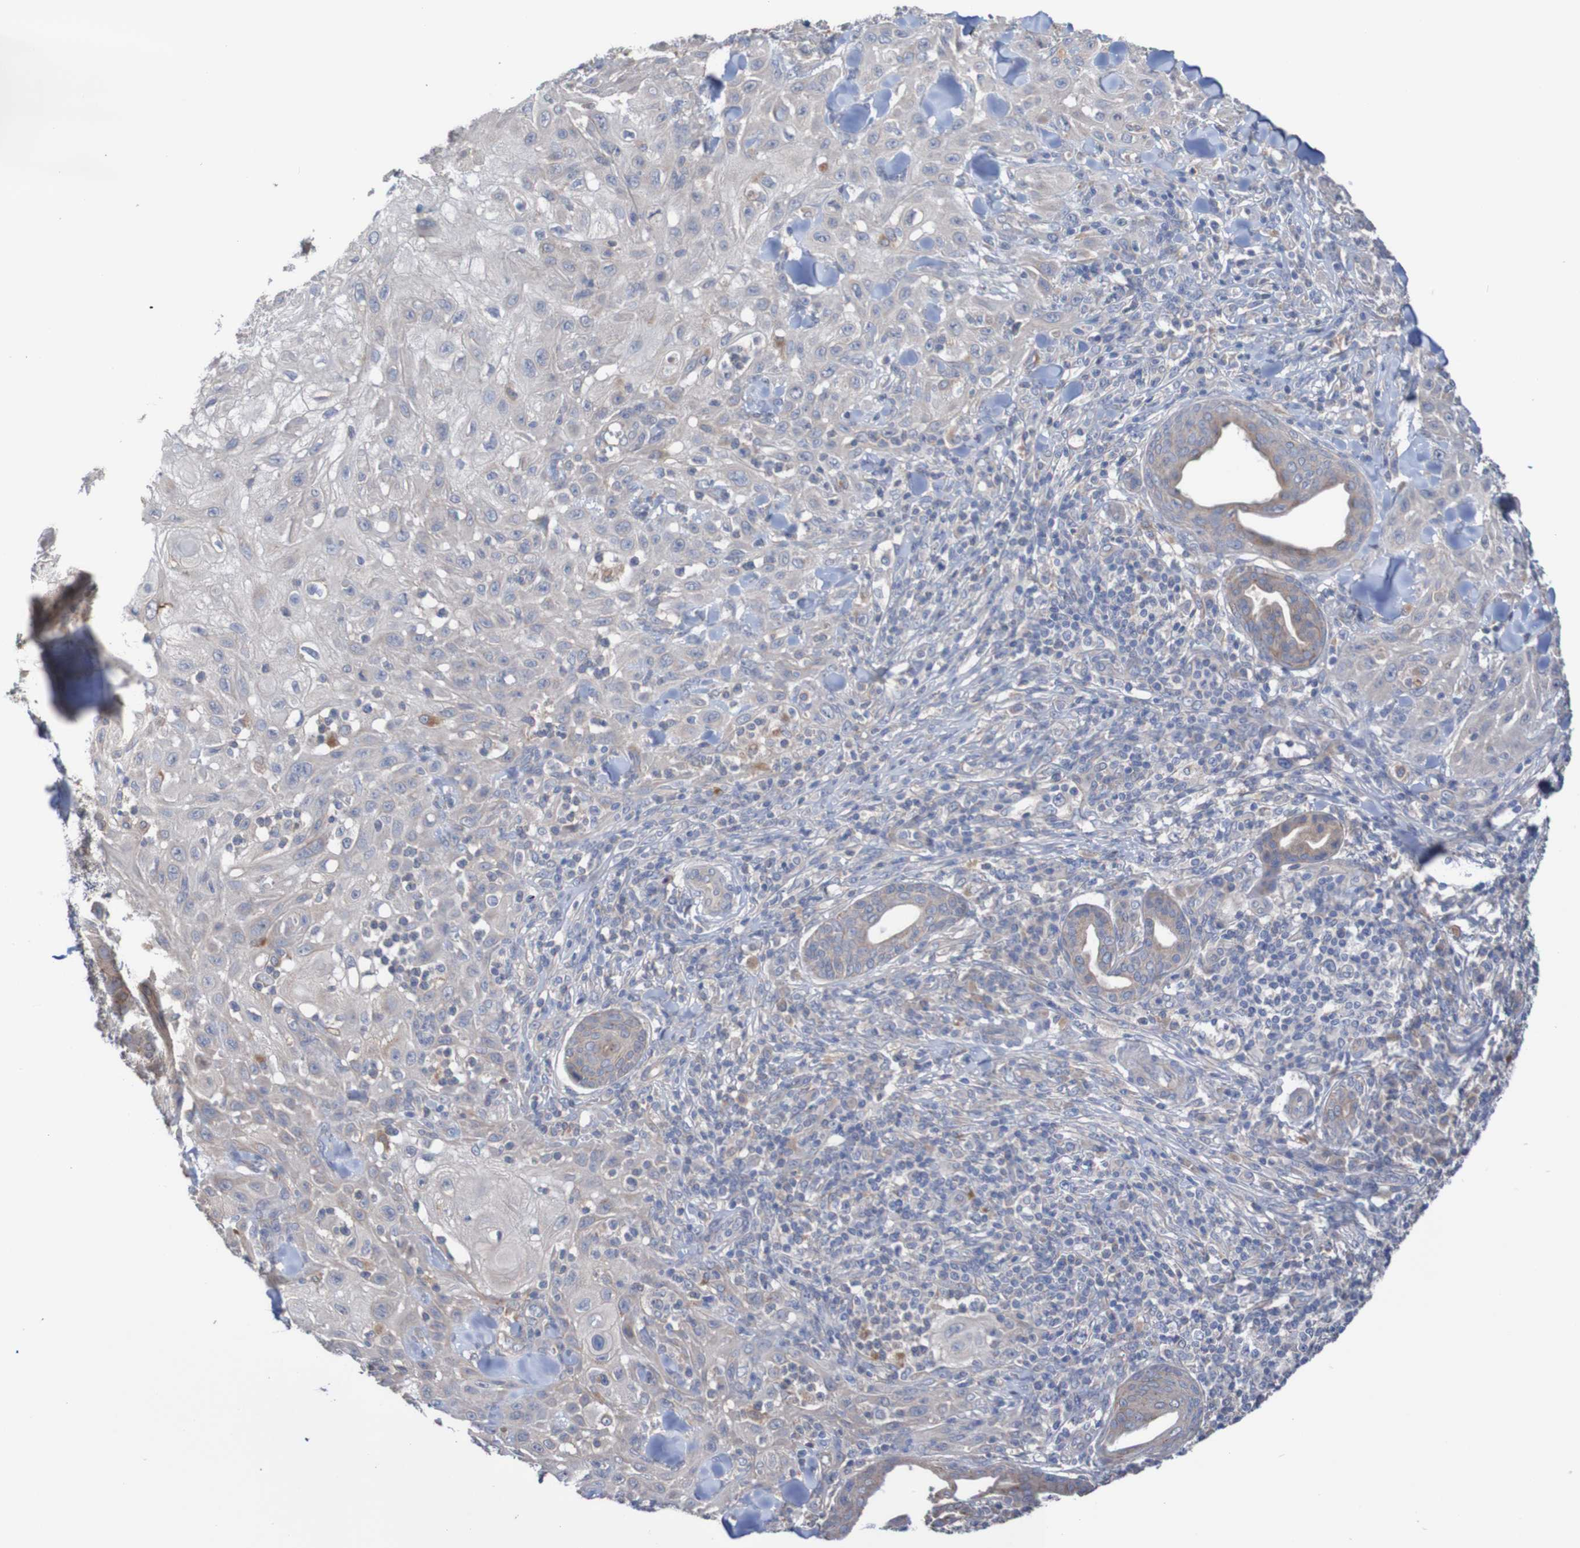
{"staining": {"intensity": "weak", "quantity": "<25%", "location": "cytoplasmic/membranous"}, "tissue": "skin cancer", "cell_type": "Tumor cells", "image_type": "cancer", "snomed": [{"axis": "morphology", "description": "Squamous cell carcinoma, NOS"}, {"axis": "topography", "description": "Skin"}], "caption": "Human skin squamous cell carcinoma stained for a protein using immunohistochemistry (IHC) shows no positivity in tumor cells.", "gene": "PHYH", "patient": {"sex": "male", "age": 24}}